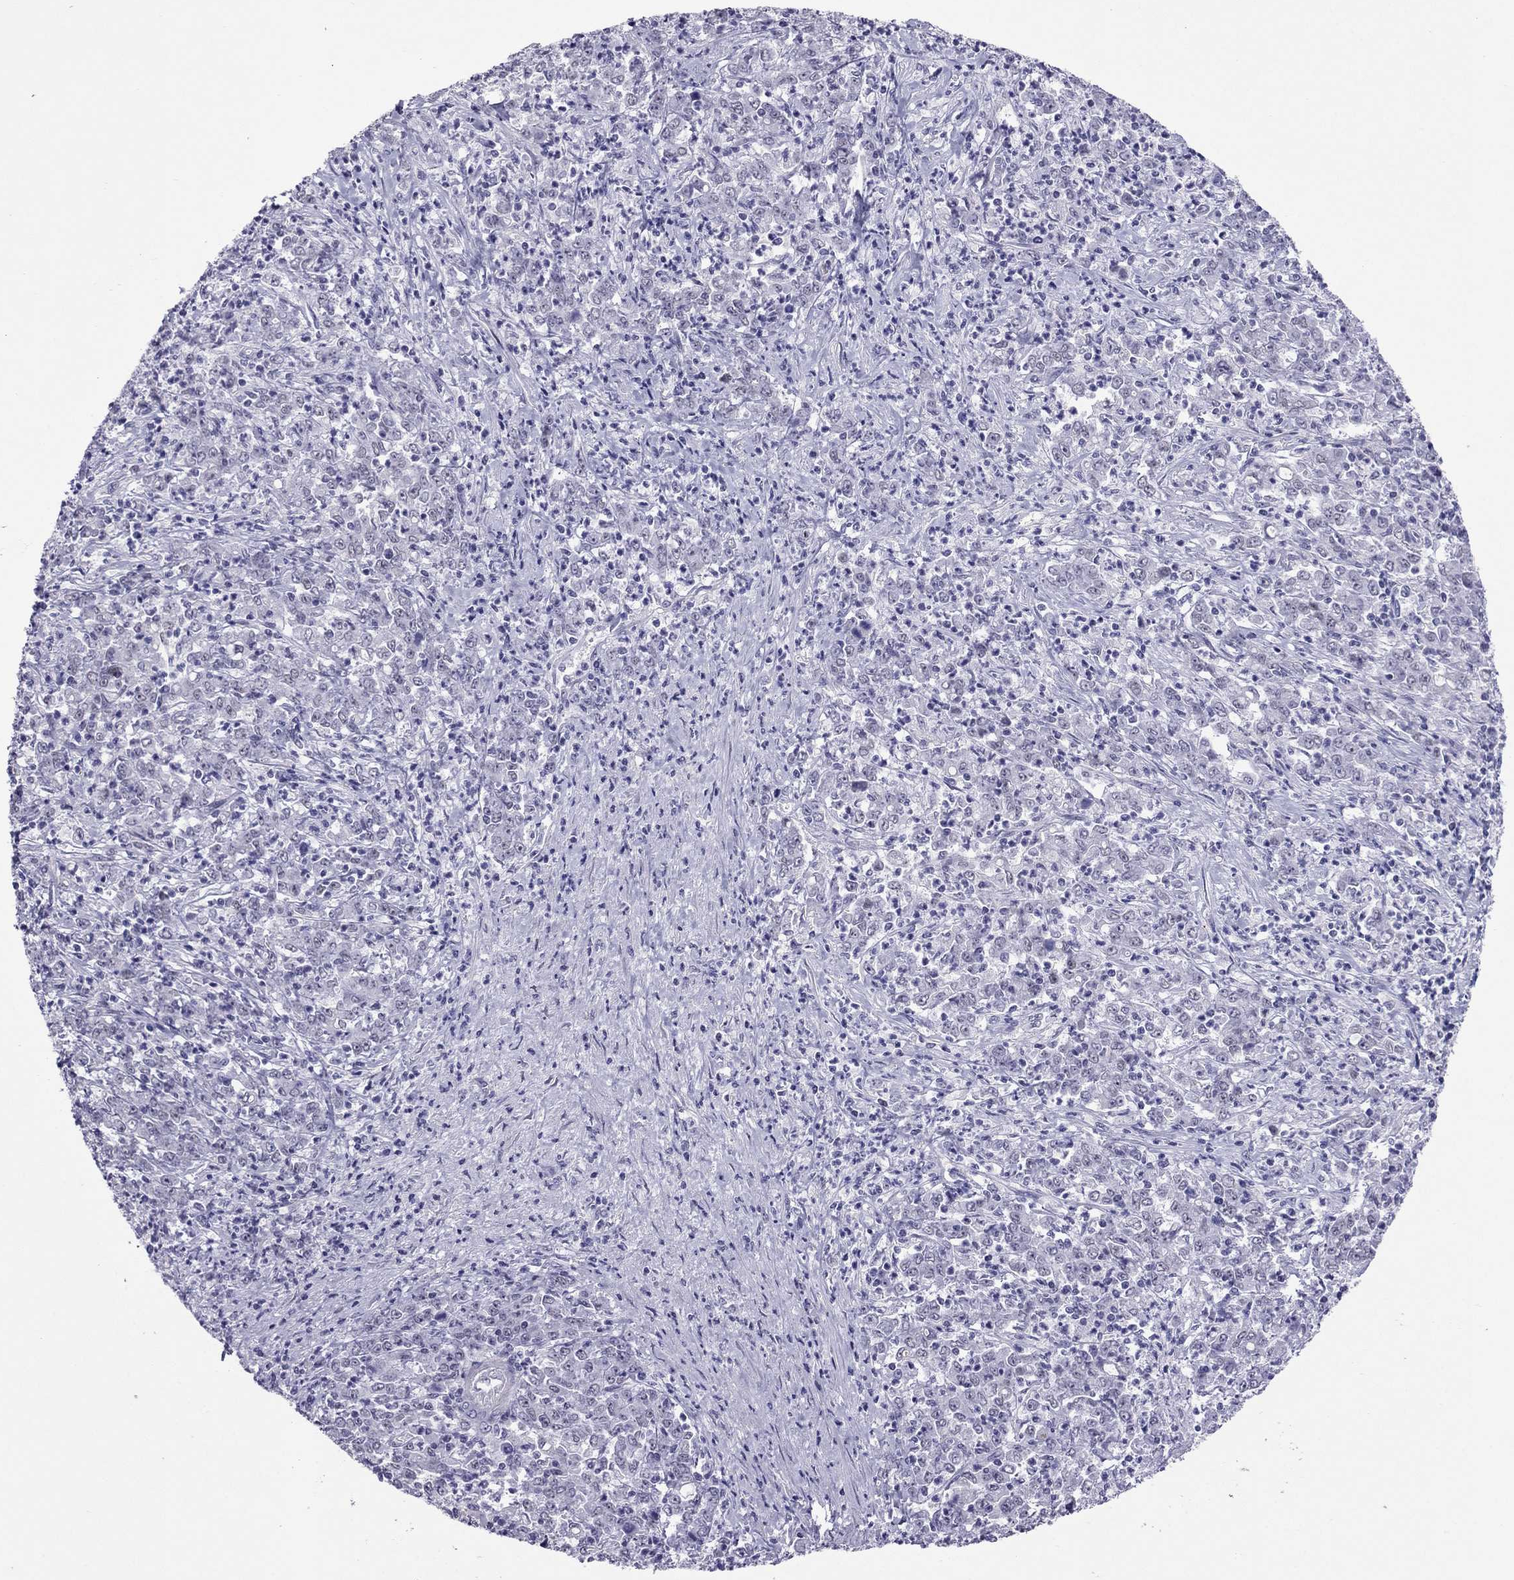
{"staining": {"intensity": "negative", "quantity": "none", "location": "none"}, "tissue": "stomach cancer", "cell_type": "Tumor cells", "image_type": "cancer", "snomed": [{"axis": "morphology", "description": "Adenocarcinoma, NOS"}, {"axis": "topography", "description": "Stomach, lower"}], "caption": "An IHC image of stomach adenocarcinoma is shown. There is no staining in tumor cells of stomach adenocarcinoma. (Stains: DAB (3,3'-diaminobenzidine) immunohistochemistry with hematoxylin counter stain, Microscopy: brightfield microscopy at high magnification).", "gene": "ZNF646", "patient": {"sex": "female", "age": 71}}